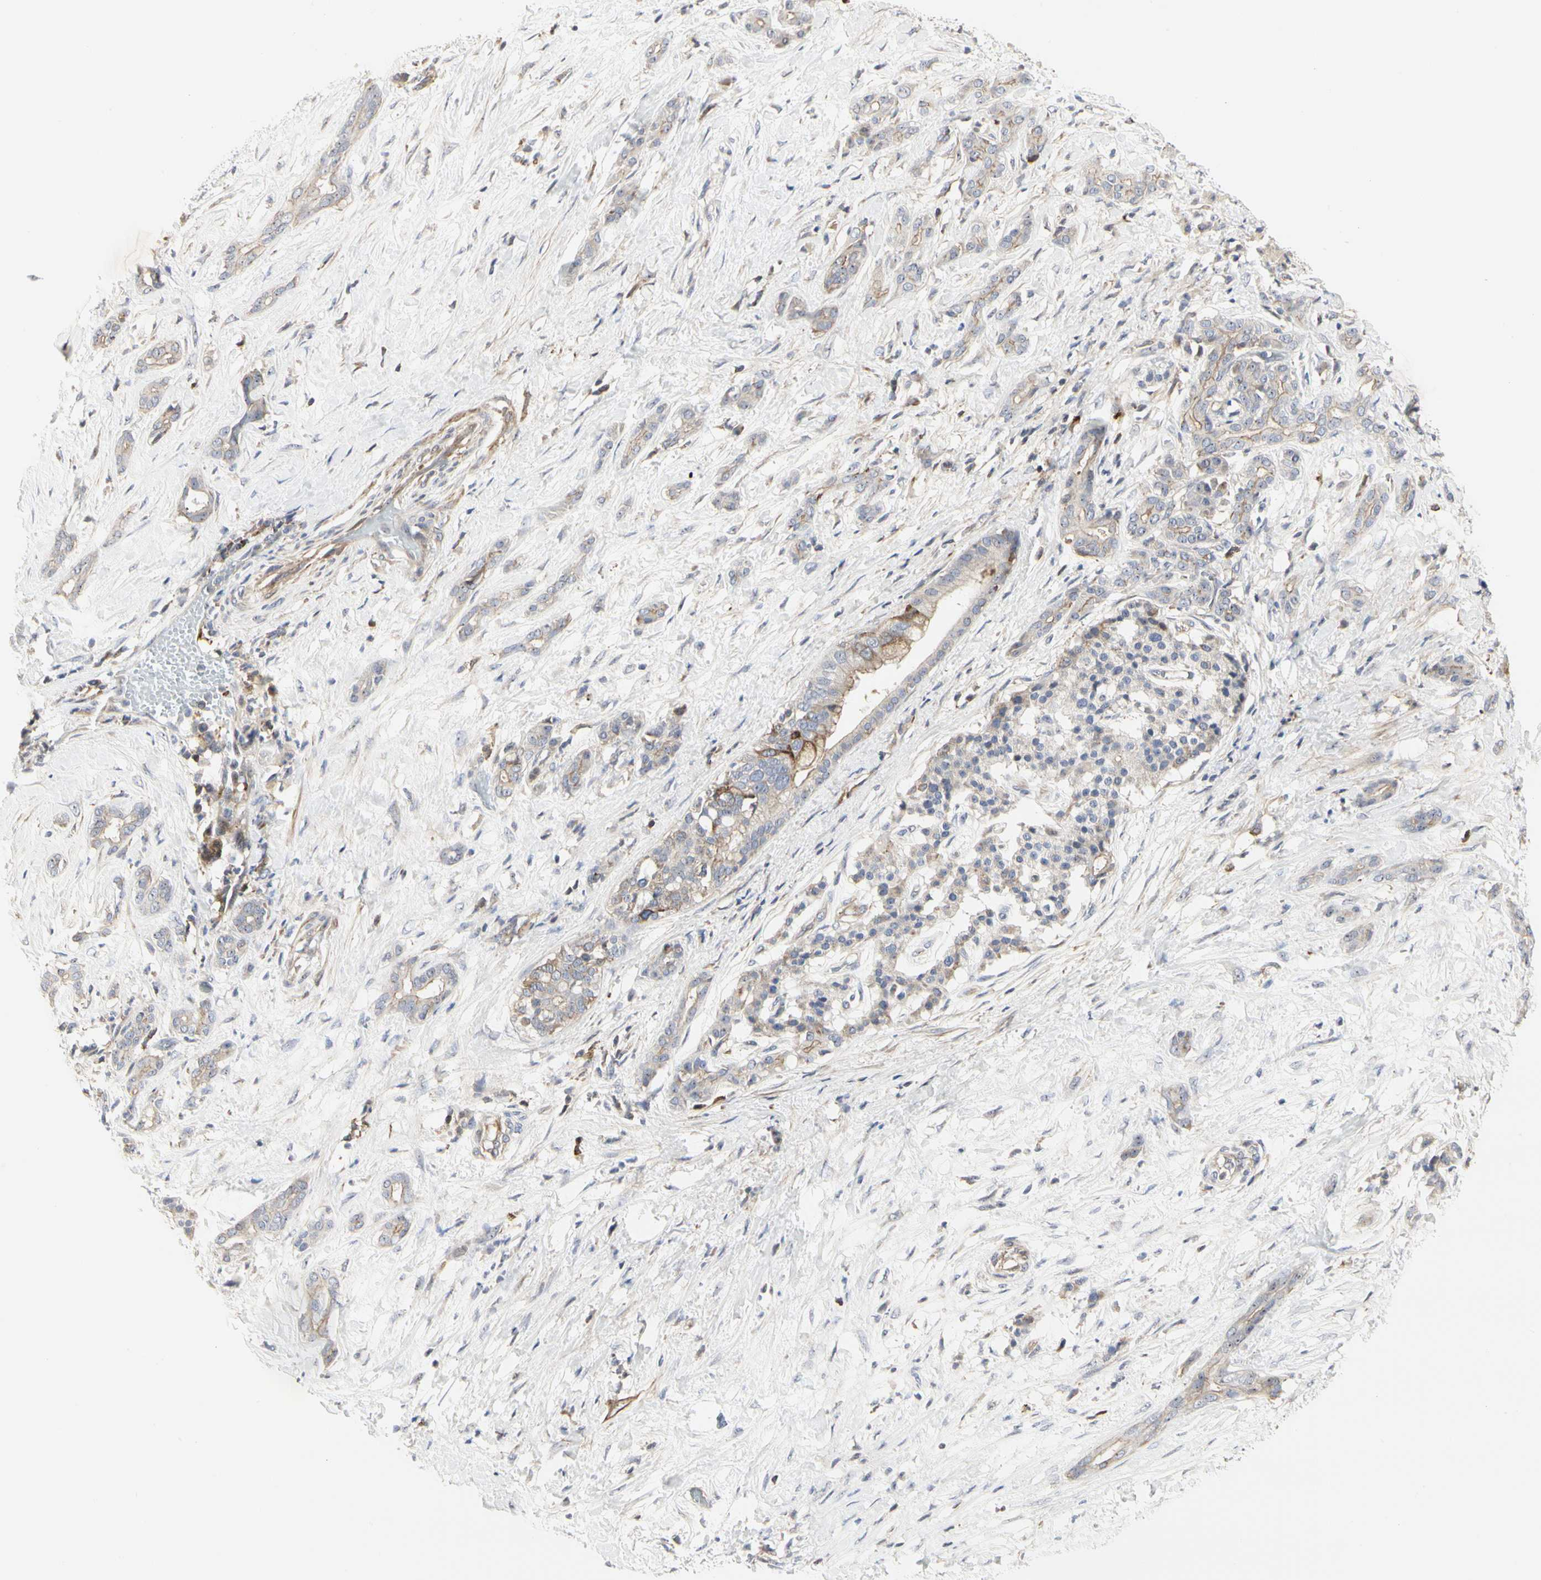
{"staining": {"intensity": "weak", "quantity": "25%-75%", "location": "cytoplasmic/membranous"}, "tissue": "pancreatic cancer", "cell_type": "Tumor cells", "image_type": "cancer", "snomed": [{"axis": "morphology", "description": "Adenocarcinoma, NOS"}, {"axis": "topography", "description": "Pancreas"}], "caption": "The photomicrograph exhibits a brown stain indicating the presence of a protein in the cytoplasmic/membranous of tumor cells in pancreatic cancer (adenocarcinoma).", "gene": "SHANK2", "patient": {"sex": "male", "age": 41}}